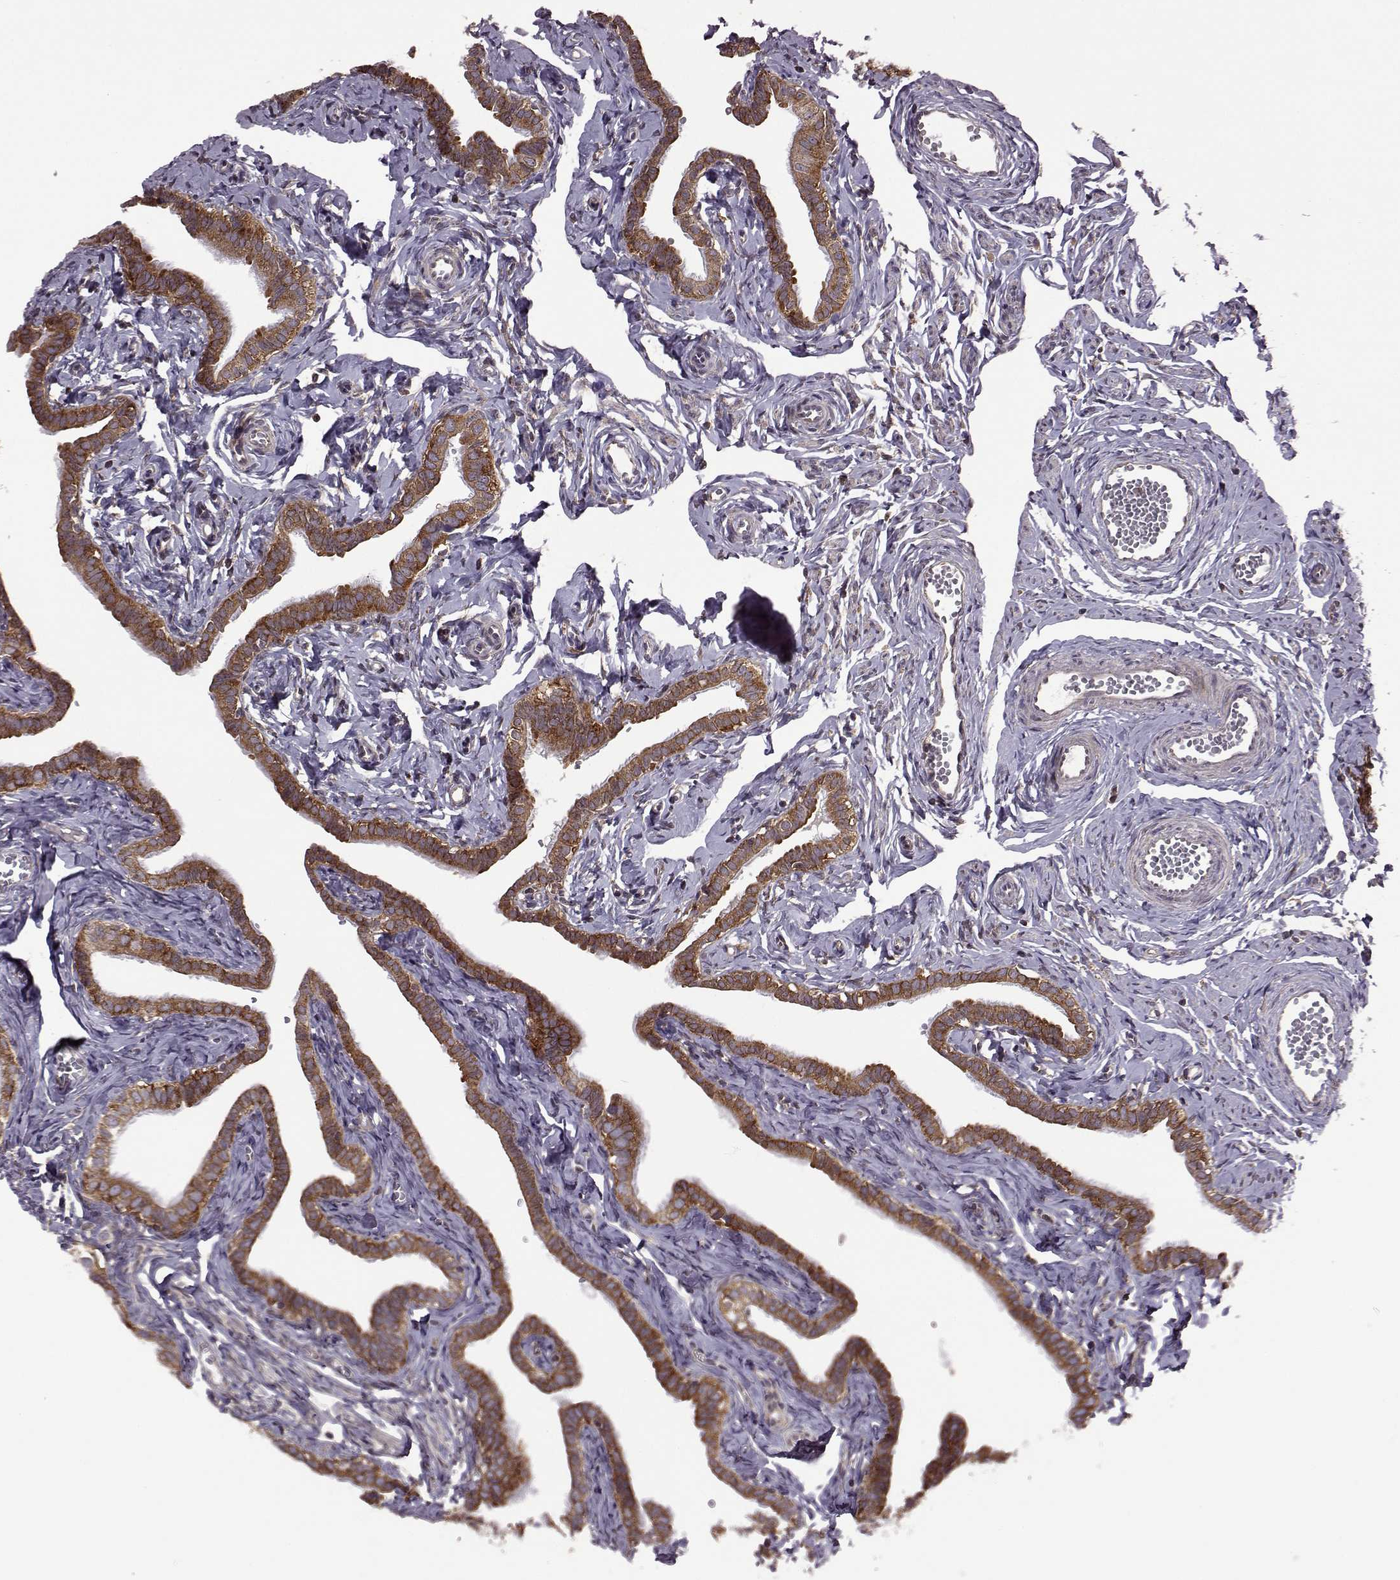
{"staining": {"intensity": "strong", "quantity": ">75%", "location": "cytoplasmic/membranous"}, "tissue": "fallopian tube", "cell_type": "Glandular cells", "image_type": "normal", "snomed": [{"axis": "morphology", "description": "Normal tissue, NOS"}, {"axis": "topography", "description": "Fallopian tube"}], "caption": "Immunohistochemistry staining of unremarkable fallopian tube, which reveals high levels of strong cytoplasmic/membranous staining in approximately >75% of glandular cells indicating strong cytoplasmic/membranous protein staining. The staining was performed using DAB (brown) for protein detection and nuclei were counterstained in hematoxylin (blue).", "gene": "URI1", "patient": {"sex": "female", "age": 41}}